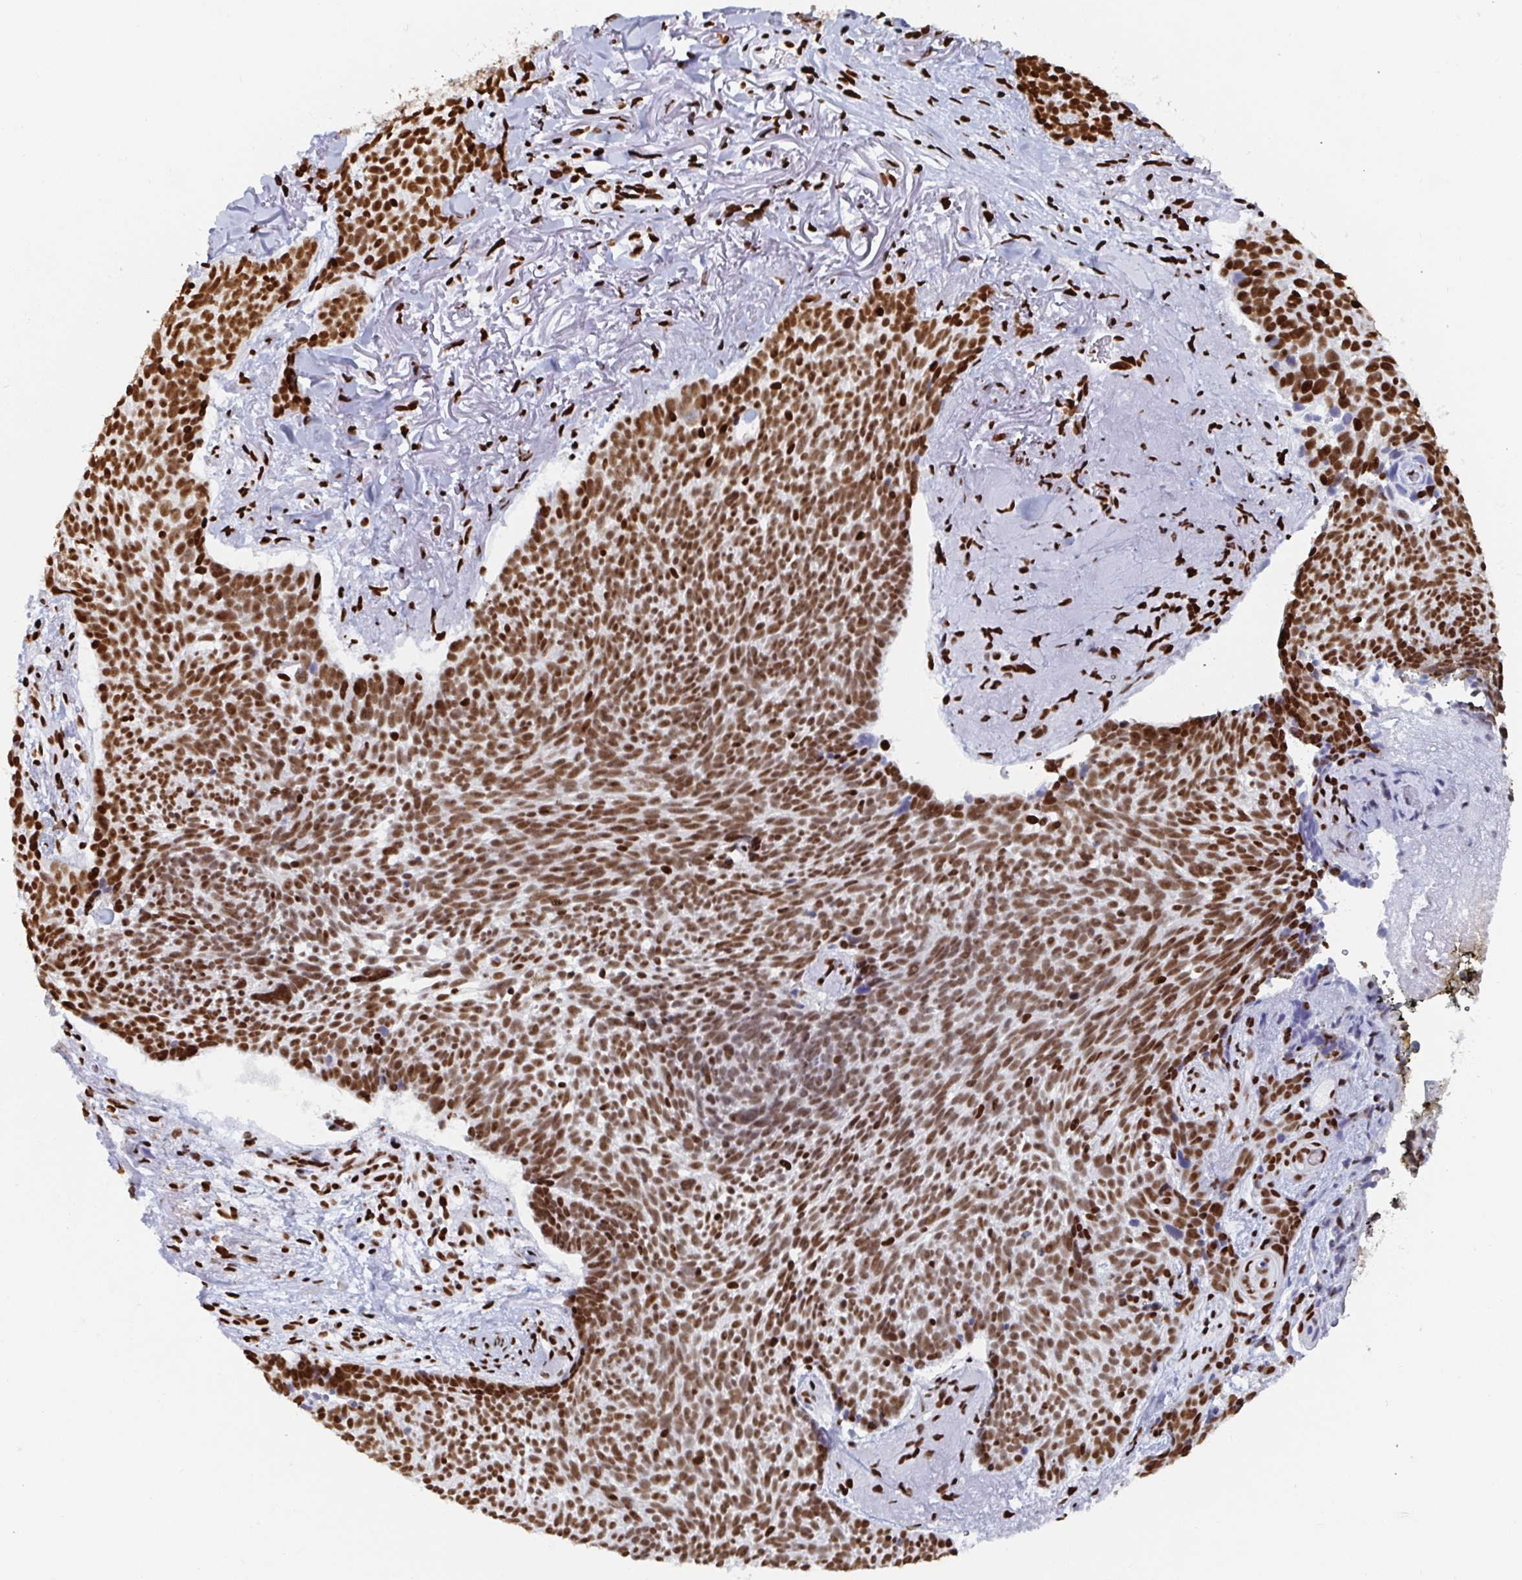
{"staining": {"intensity": "strong", "quantity": ">75%", "location": "nuclear"}, "tissue": "skin cancer", "cell_type": "Tumor cells", "image_type": "cancer", "snomed": [{"axis": "morphology", "description": "Basal cell carcinoma"}, {"axis": "morphology", "description": "BCC, high aggressive"}, {"axis": "topography", "description": "Skin"}], "caption": "The image displays a brown stain indicating the presence of a protein in the nuclear of tumor cells in bcc,  high aggressive (skin).", "gene": "EWSR1", "patient": {"sex": "female", "age": 86}}